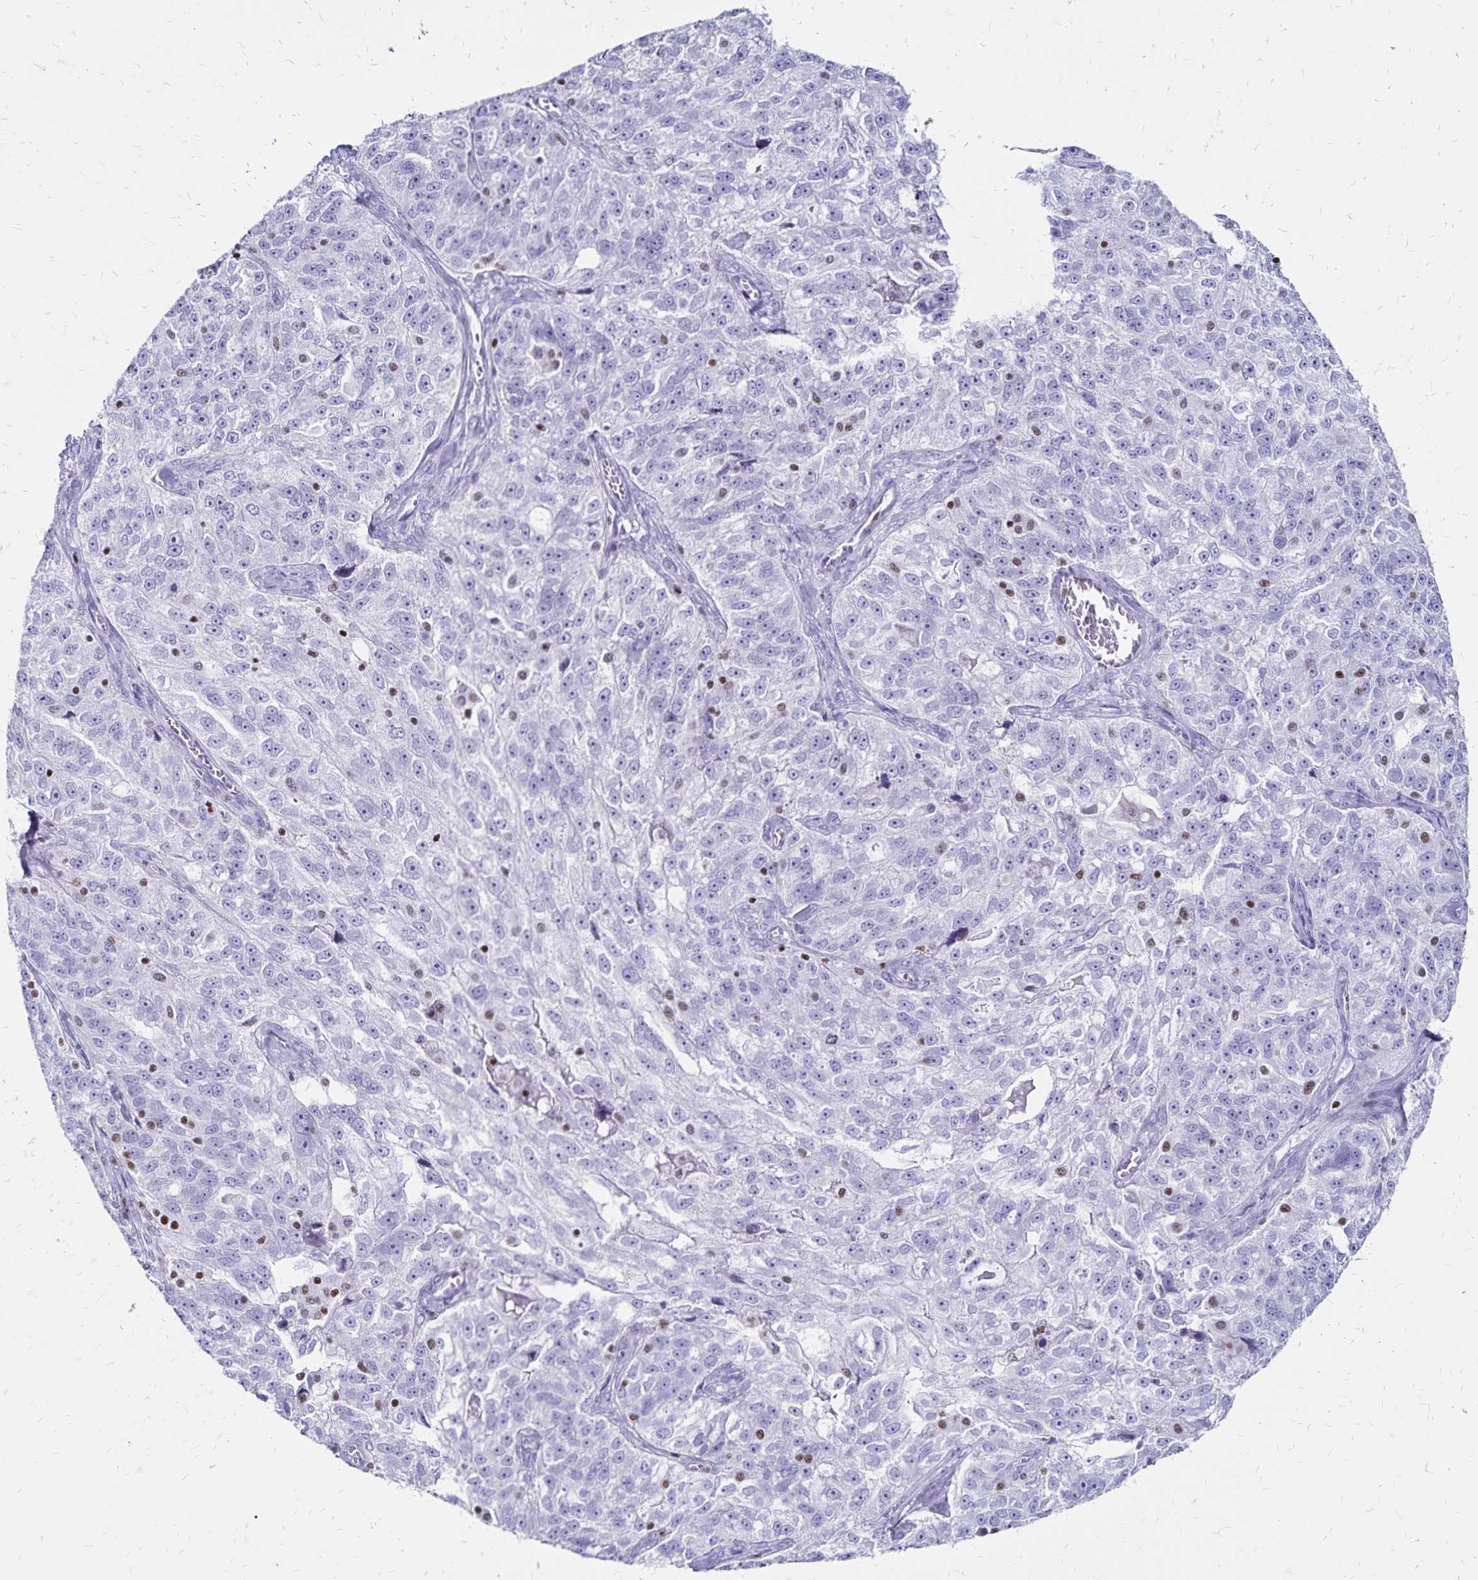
{"staining": {"intensity": "negative", "quantity": "none", "location": "none"}, "tissue": "ovarian cancer", "cell_type": "Tumor cells", "image_type": "cancer", "snomed": [{"axis": "morphology", "description": "Cystadenocarcinoma, serous, NOS"}, {"axis": "topography", "description": "Ovary"}], "caption": "A photomicrograph of human ovarian serous cystadenocarcinoma is negative for staining in tumor cells. The staining was performed using DAB to visualize the protein expression in brown, while the nuclei were stained in blue with hematoxylin (Magnification: 20x).", "gene": "IKZF1", "patient": {"sex": "female", "age": 51}}